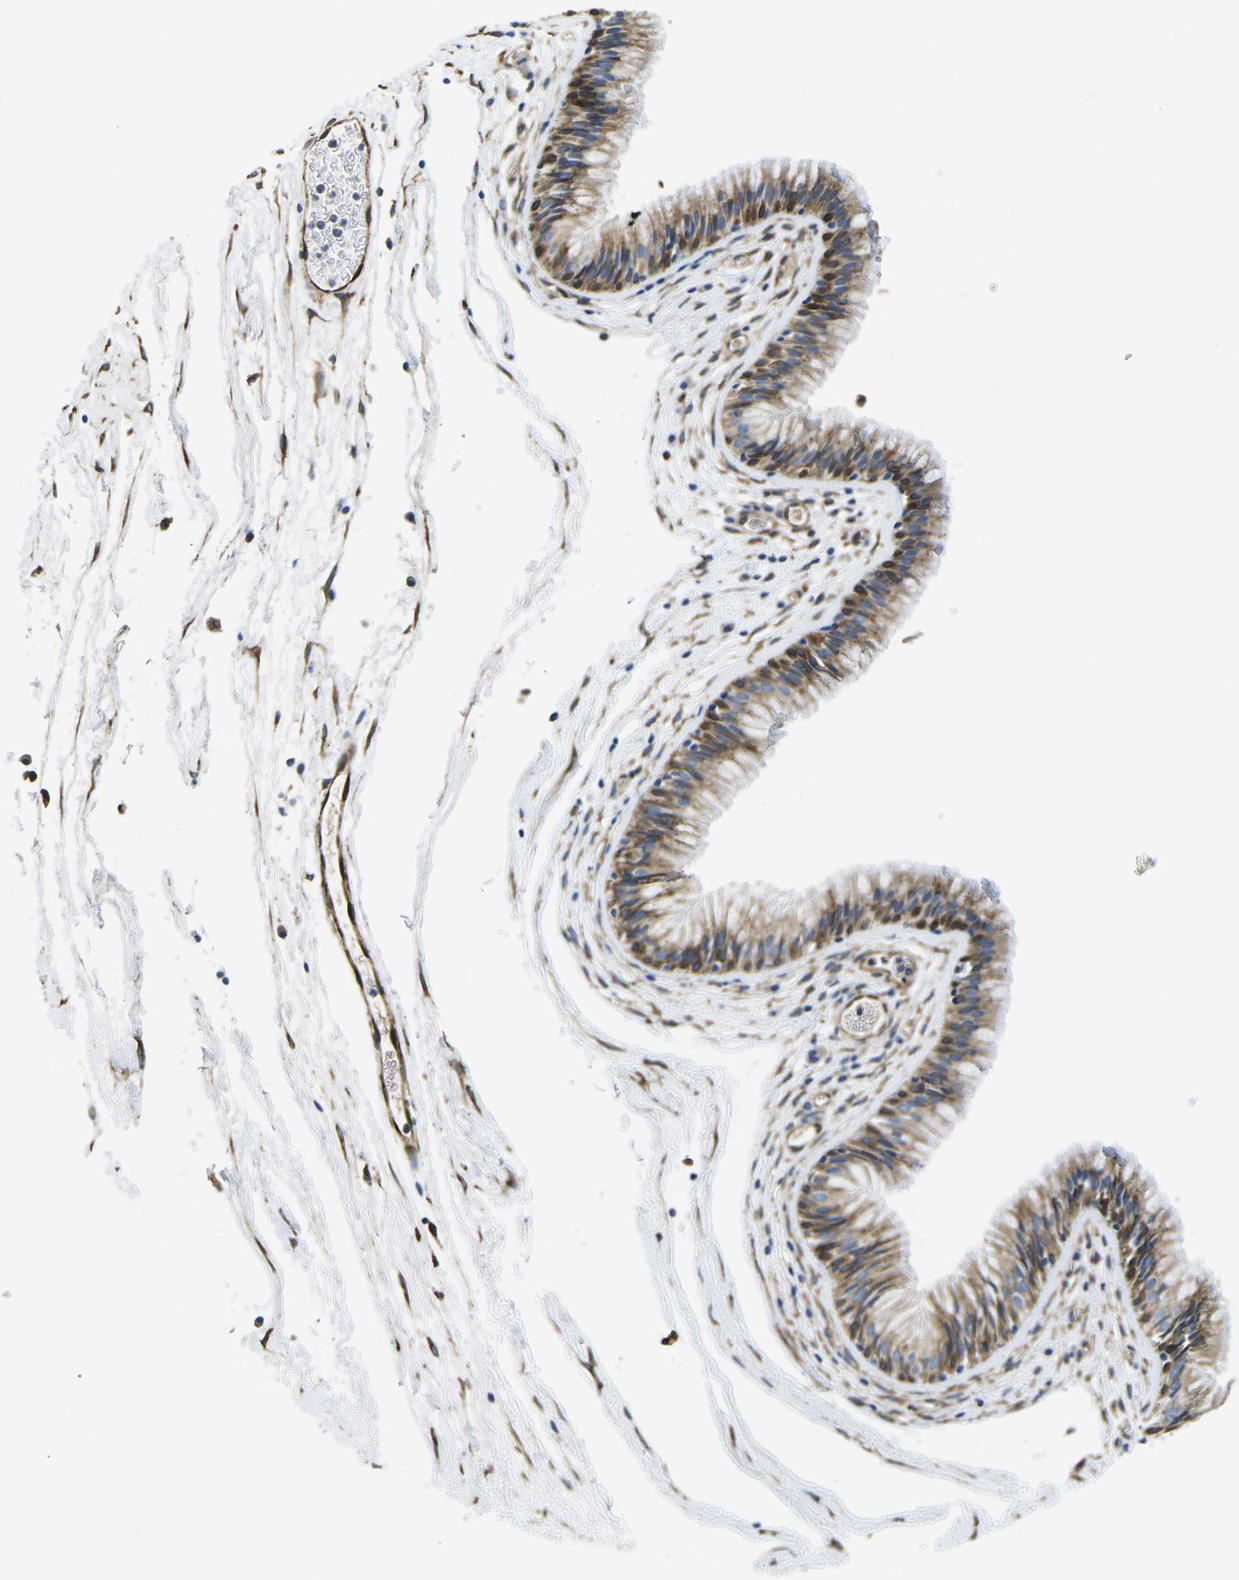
{"staining": {"intensity": "moderate", "quantity": ">75%", "location": "cytoplasmic/membranous"}, "tissue": "nasopharynx", "cell_type": "Respiratory epithelial cells", "image_type": "normal", "snomed": [{"axis": "morphology", "description": "Normal tissue, NOS"}, {"axis": "morphology", "description": "Inflammation, NOS"}, {"axis": "topography", "description": "Nasopharynx"}], "caption": "A histopathology image showing moderate cytoplasmic/membranous expression in about >75% of respiratory epithelial cells in normal nasopharynx, as visualized by brown immunohistochemical staining.", "gene": "PDZD8", "patient": {"sex": "male", "age": 48}}